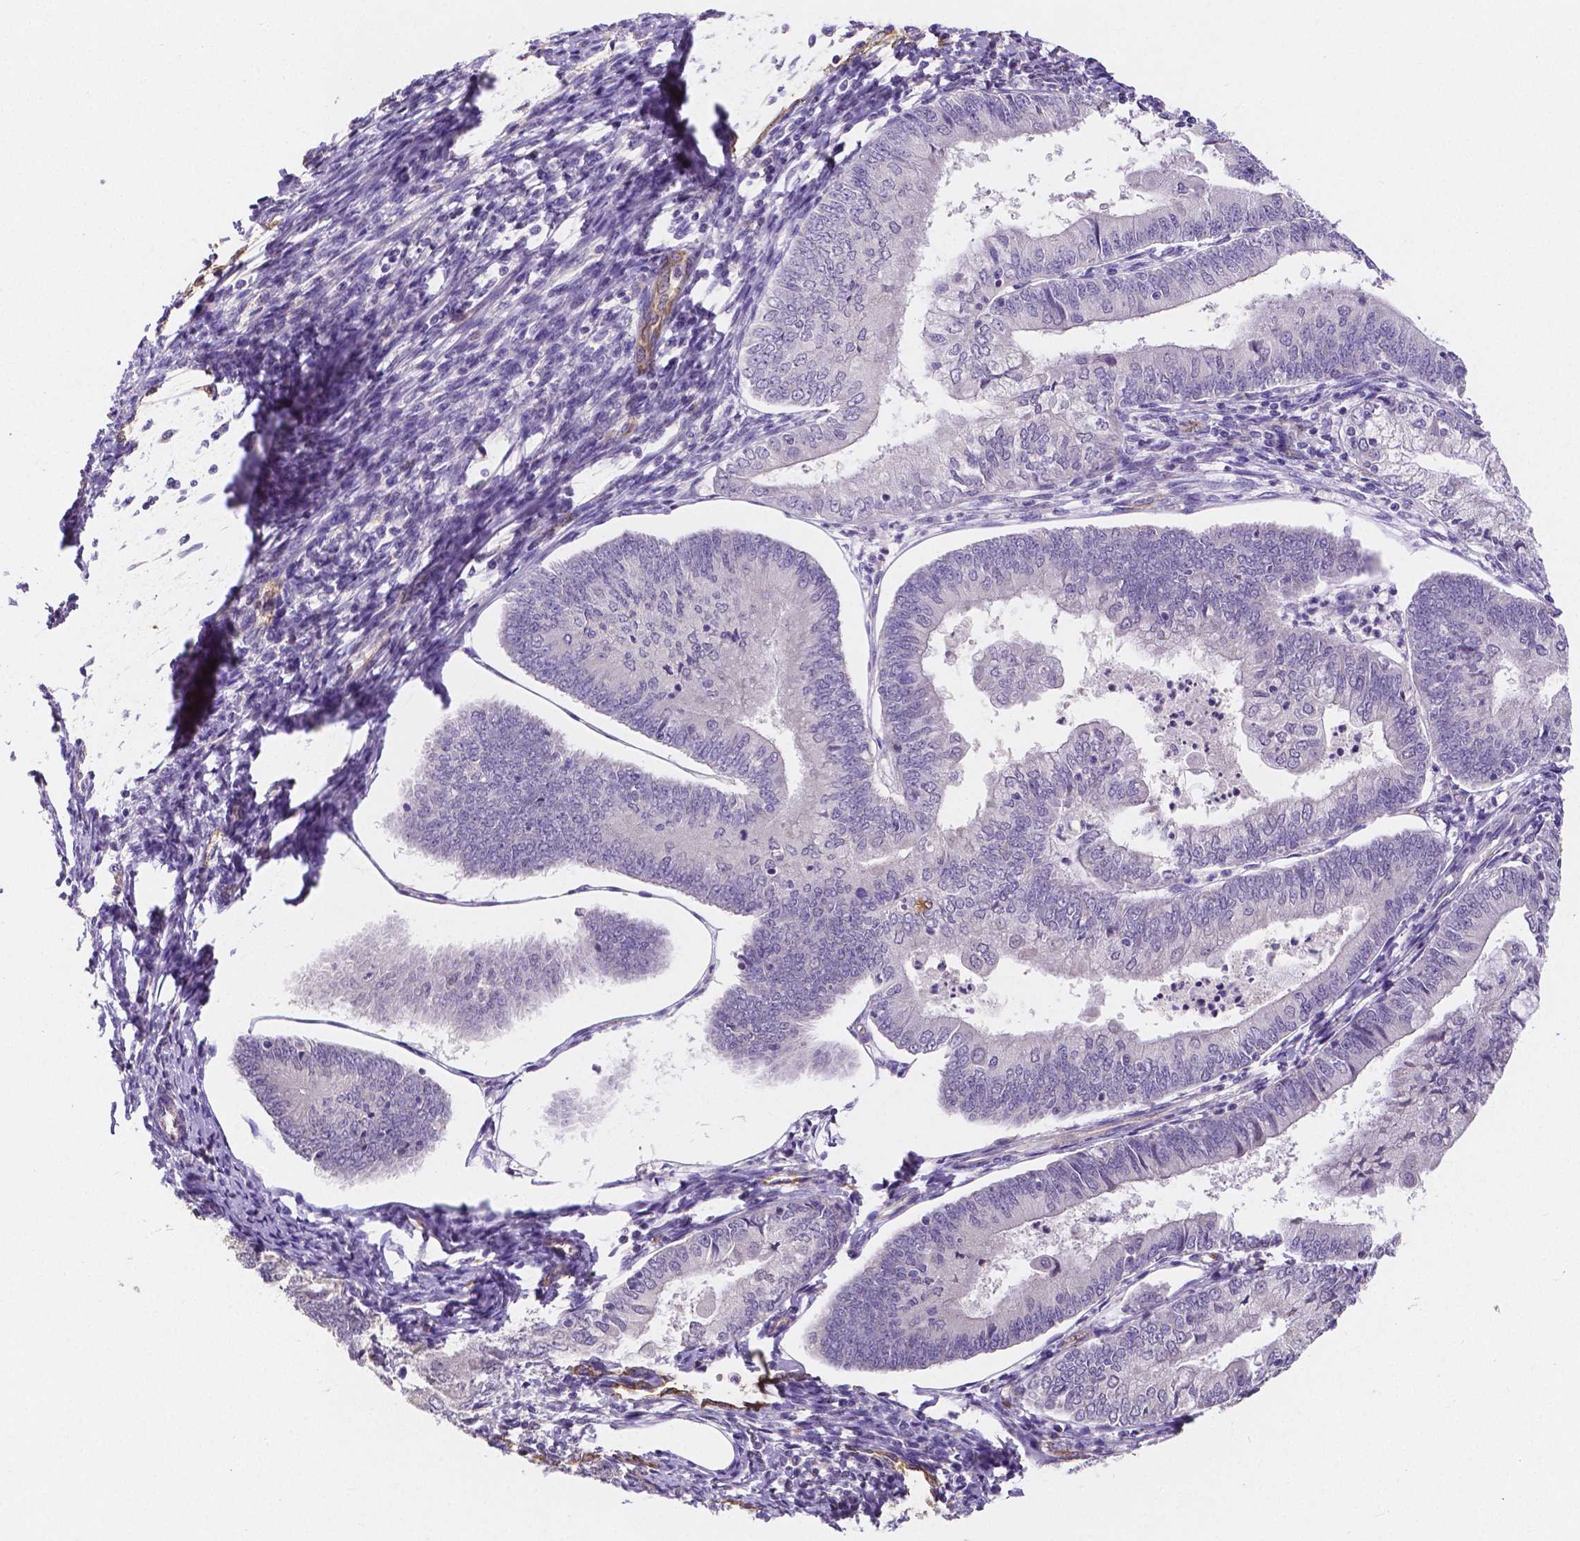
{"staining": {"intensity": "negative", "quantity": "none", "location": "none"}, "tissue": "endometrial cancer", "cell_type": "Tumor cells", "image_type": "cancer", "snomed": [{"axis": "morphology", "description": "Adenocarcinoma, NOS"}, {"axis": "topography", "description": "Endometrium"}], "caption": "Photomicrograph shows no protein expression in tumor cells of endometrial adenocarcinoma tissue.", "gene": "ELAVL2", "patient": {"sex": "female", "age": 55}}